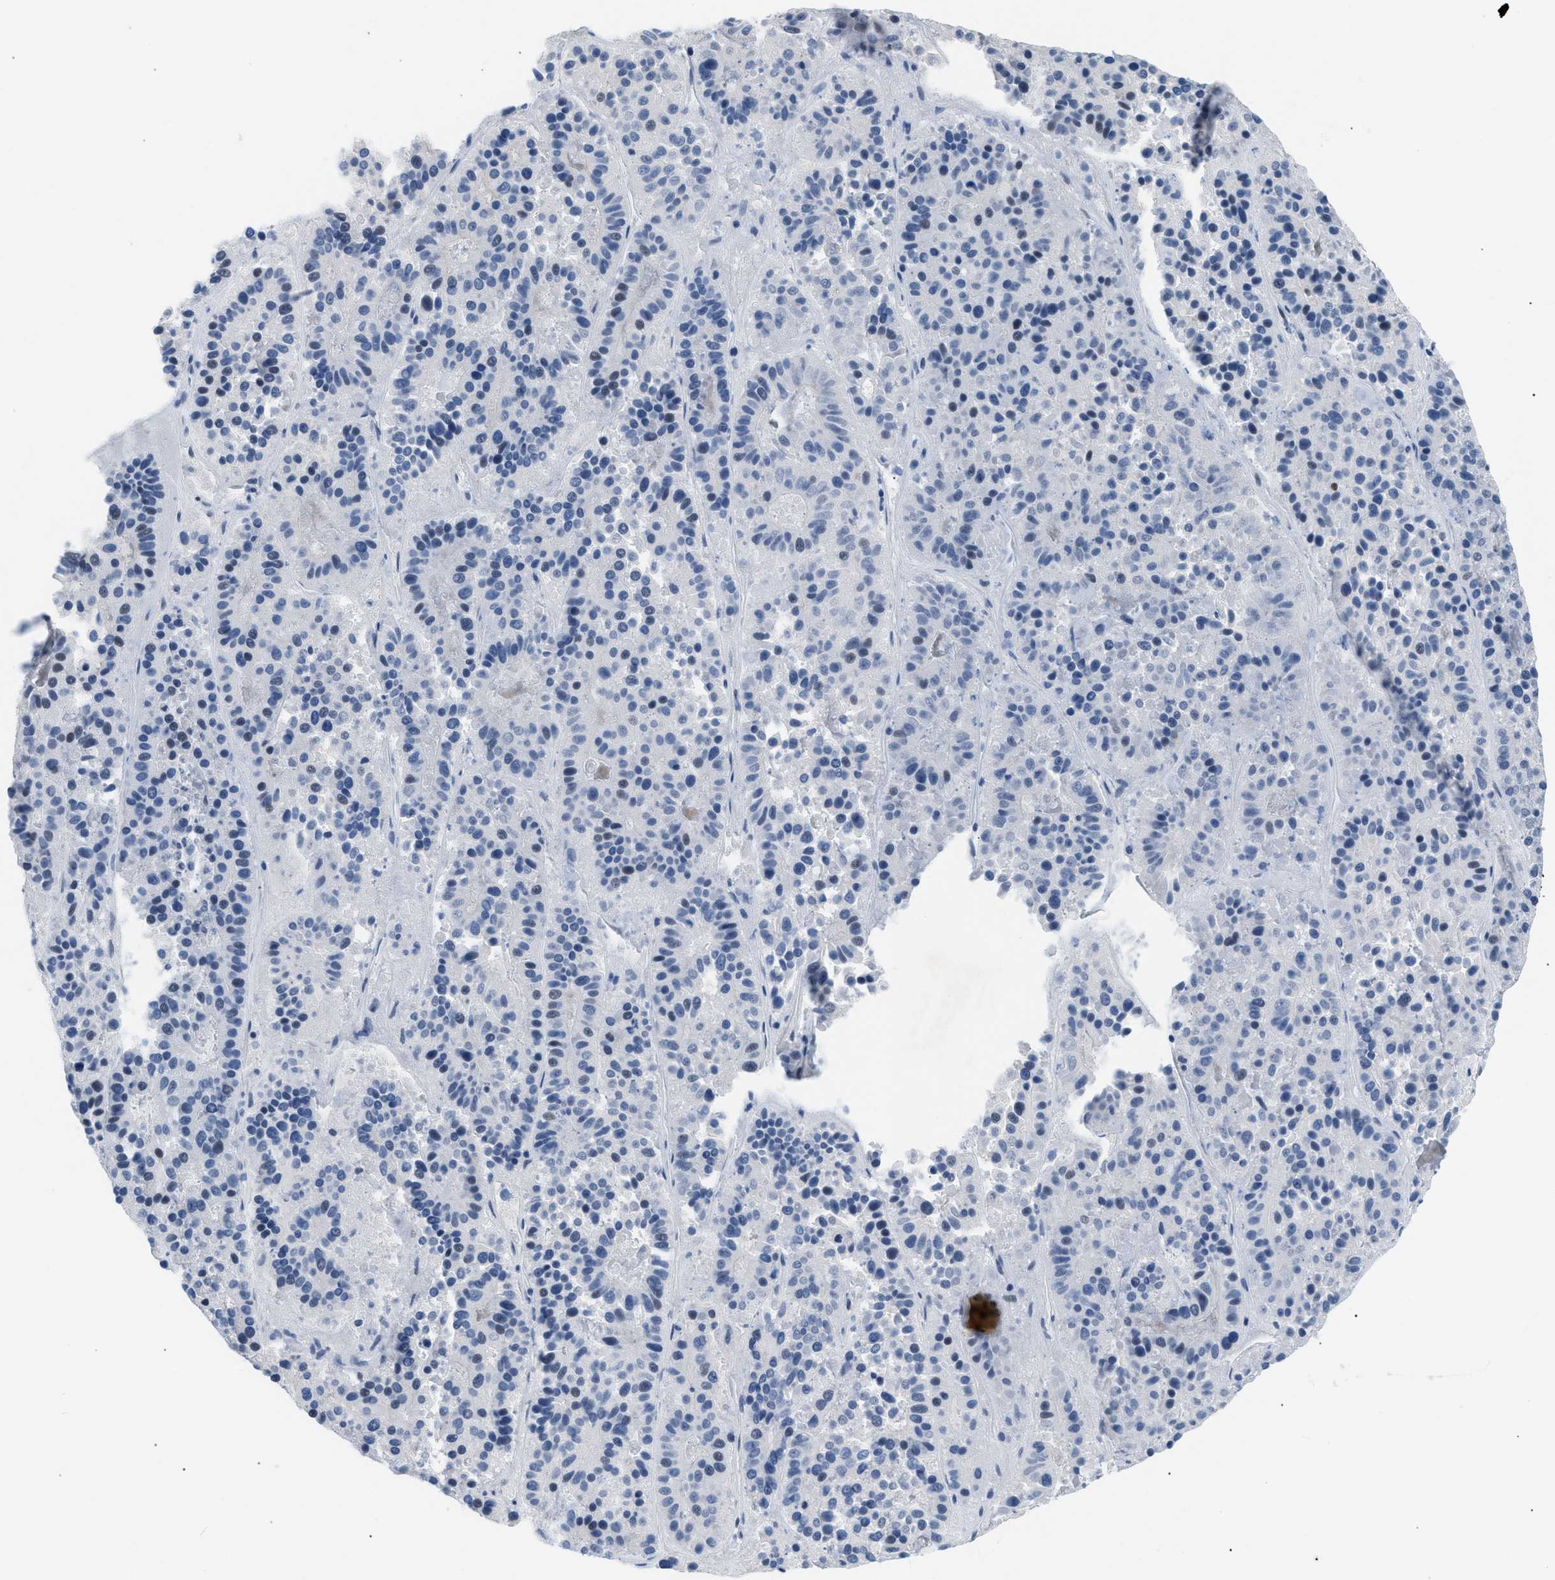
{"staining": {"intensity": "negative", "quantity": "none", "location": "none"}, "tissue": "pancreatic cancer", "cell_type": "Tumor cells", "image_type": "cancer", "snomed": [{"axis": "morphology", "description": "Adenocarcinoma, NOS"}, {"axis": "topography", "description": "Pancreas"}], "caption": "Immunohistochemistry image of pancreatic cancer (adenocarcinoma) stained for a protein (brown), which exhibits no staining in tumor cells.", "gene": "KCNC3", "patient": {"sex": "male", "age": 50}}